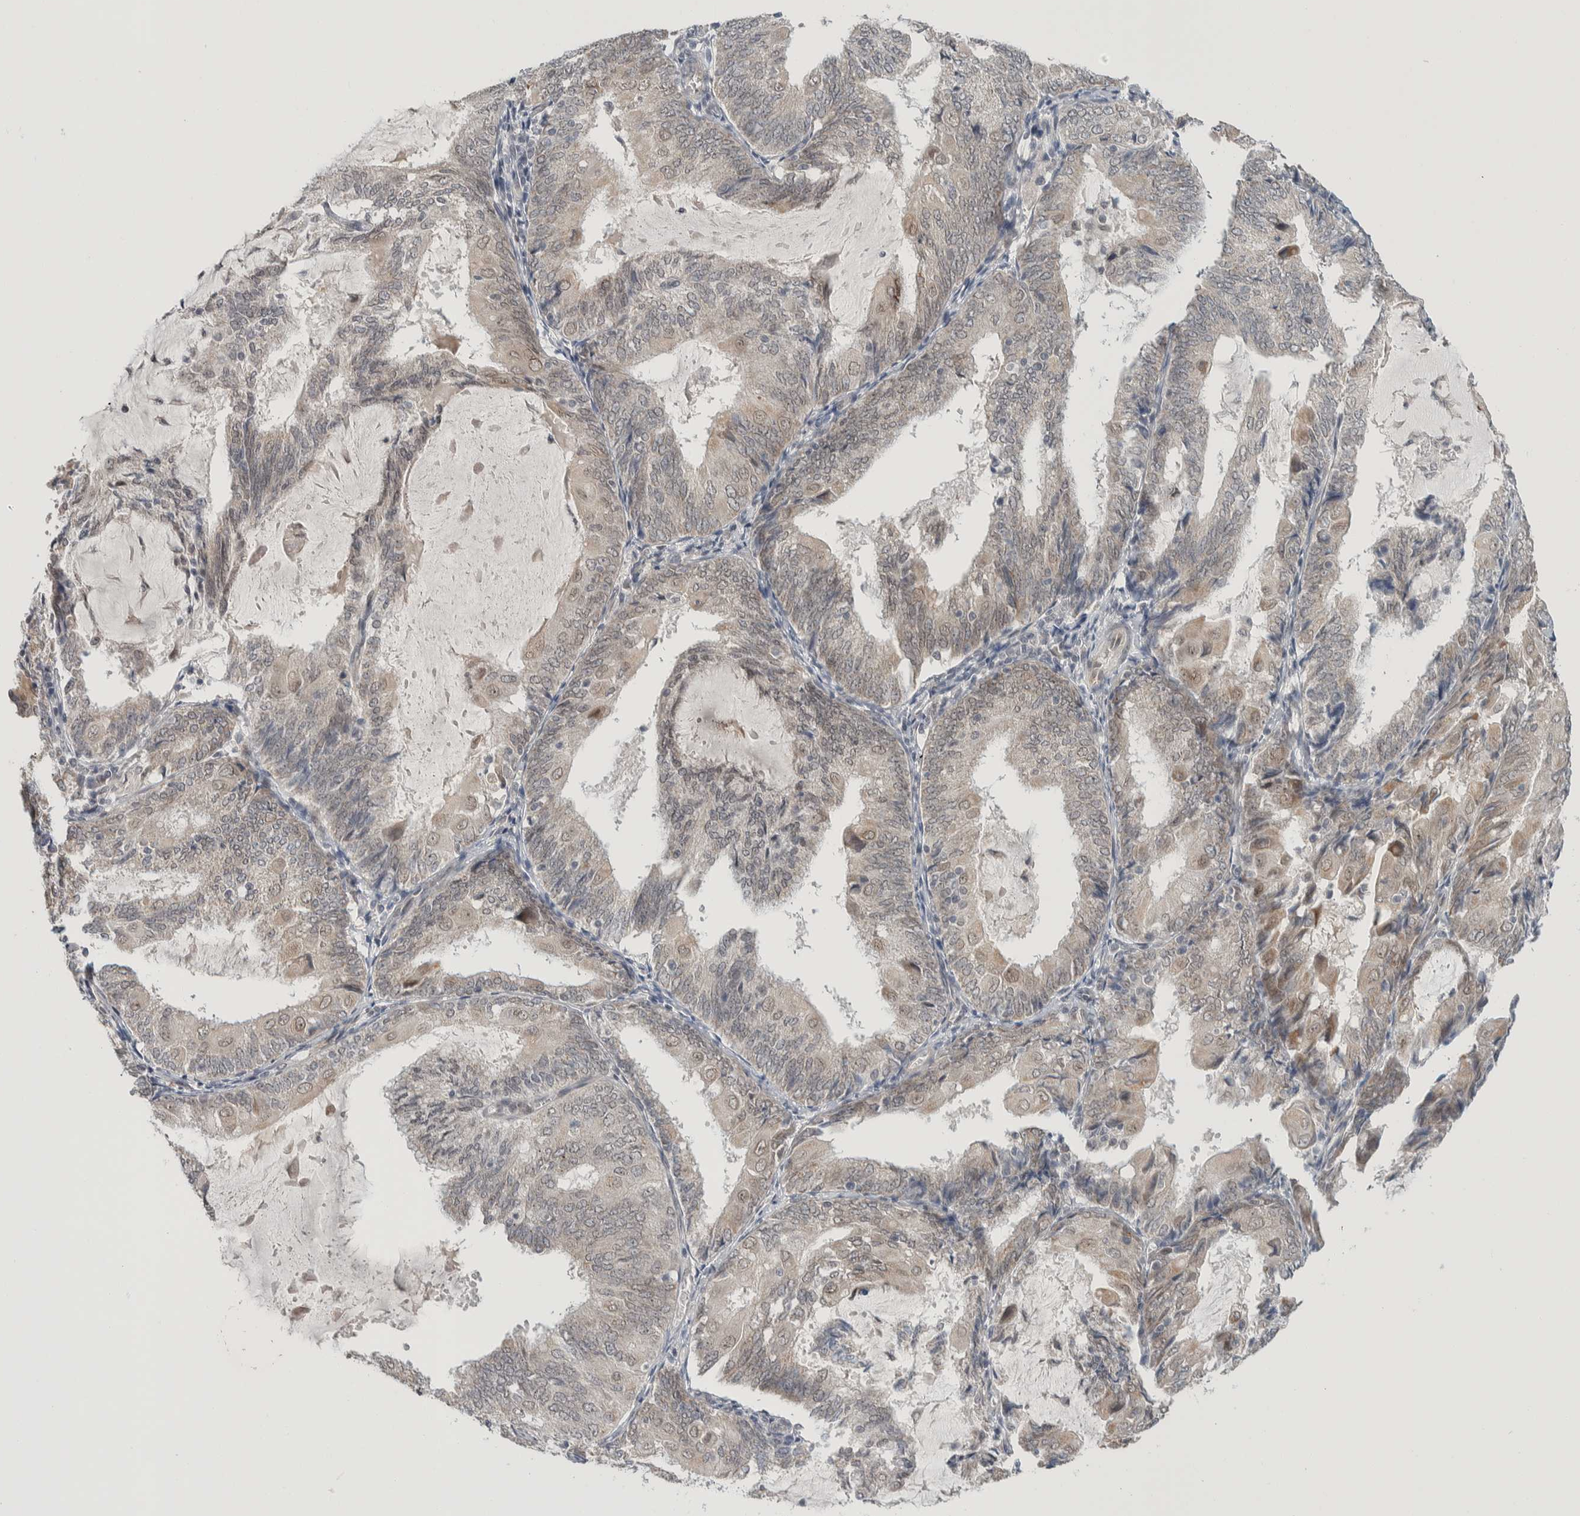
{"staining": {"intensity": "weak", "quantity": "<25%", "location": "nuclear"}, "tissue": "endometrial cancer", "cell_type": "Tumor cells", "image_type": "cancer", "snomed": [{"axis": "morphology", "description": "Adenocarcinoma, NOS"}, {"axis": "topography", "description": "Endometrium"}], "caption": "Tumor cells are negative for protein expression in human endometrial cancer.", "gene": "CRAT", "patient": {"sex": "female", "age": 81}}